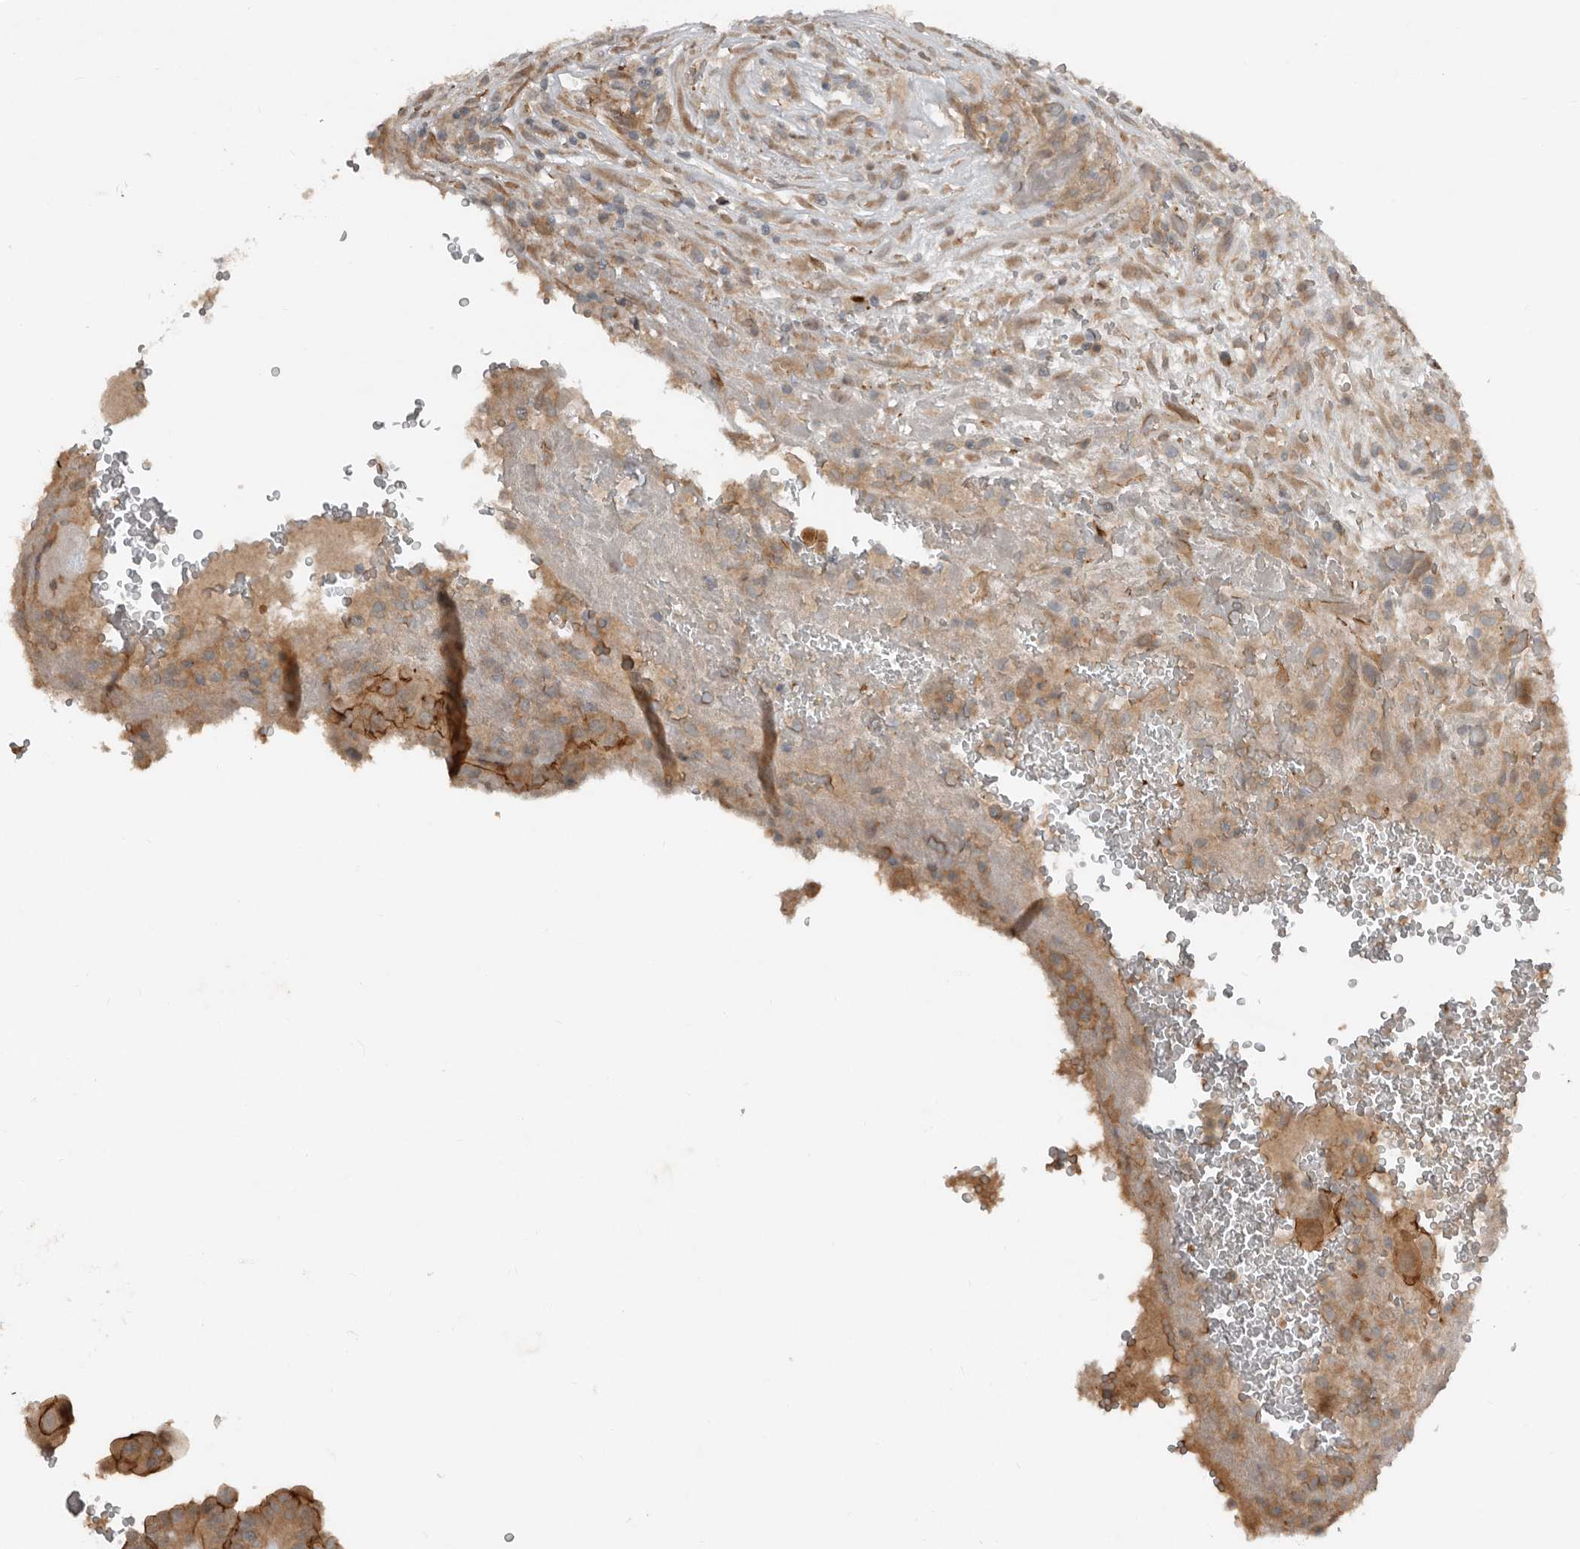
{"staining": {"intensity": "moderate", "quantity": "25%-75%", "location": "cytoplasmic/membranous"}, "tissue": "thyroid cancer", "cell_type": "Tumor cells", "image_type": "cancer", "snomed": [{"axis": "morphology", "description": "Papillary adenocarcinoma, NOS"}, {"axis": "topography", "description": "Thyroid gland"}], "caption": "A high-resolution image shows immunohistochemistry (IHC) staining of thyroid cancer, which exhibits moderate cytoplasmic/membranous positivity in about 25%-75% of tumor cells. (DAB IHC with brightfield microscopy, high magnification).", "gene": "TEAD3", "patient": {"sex": "male", "age": 77}}